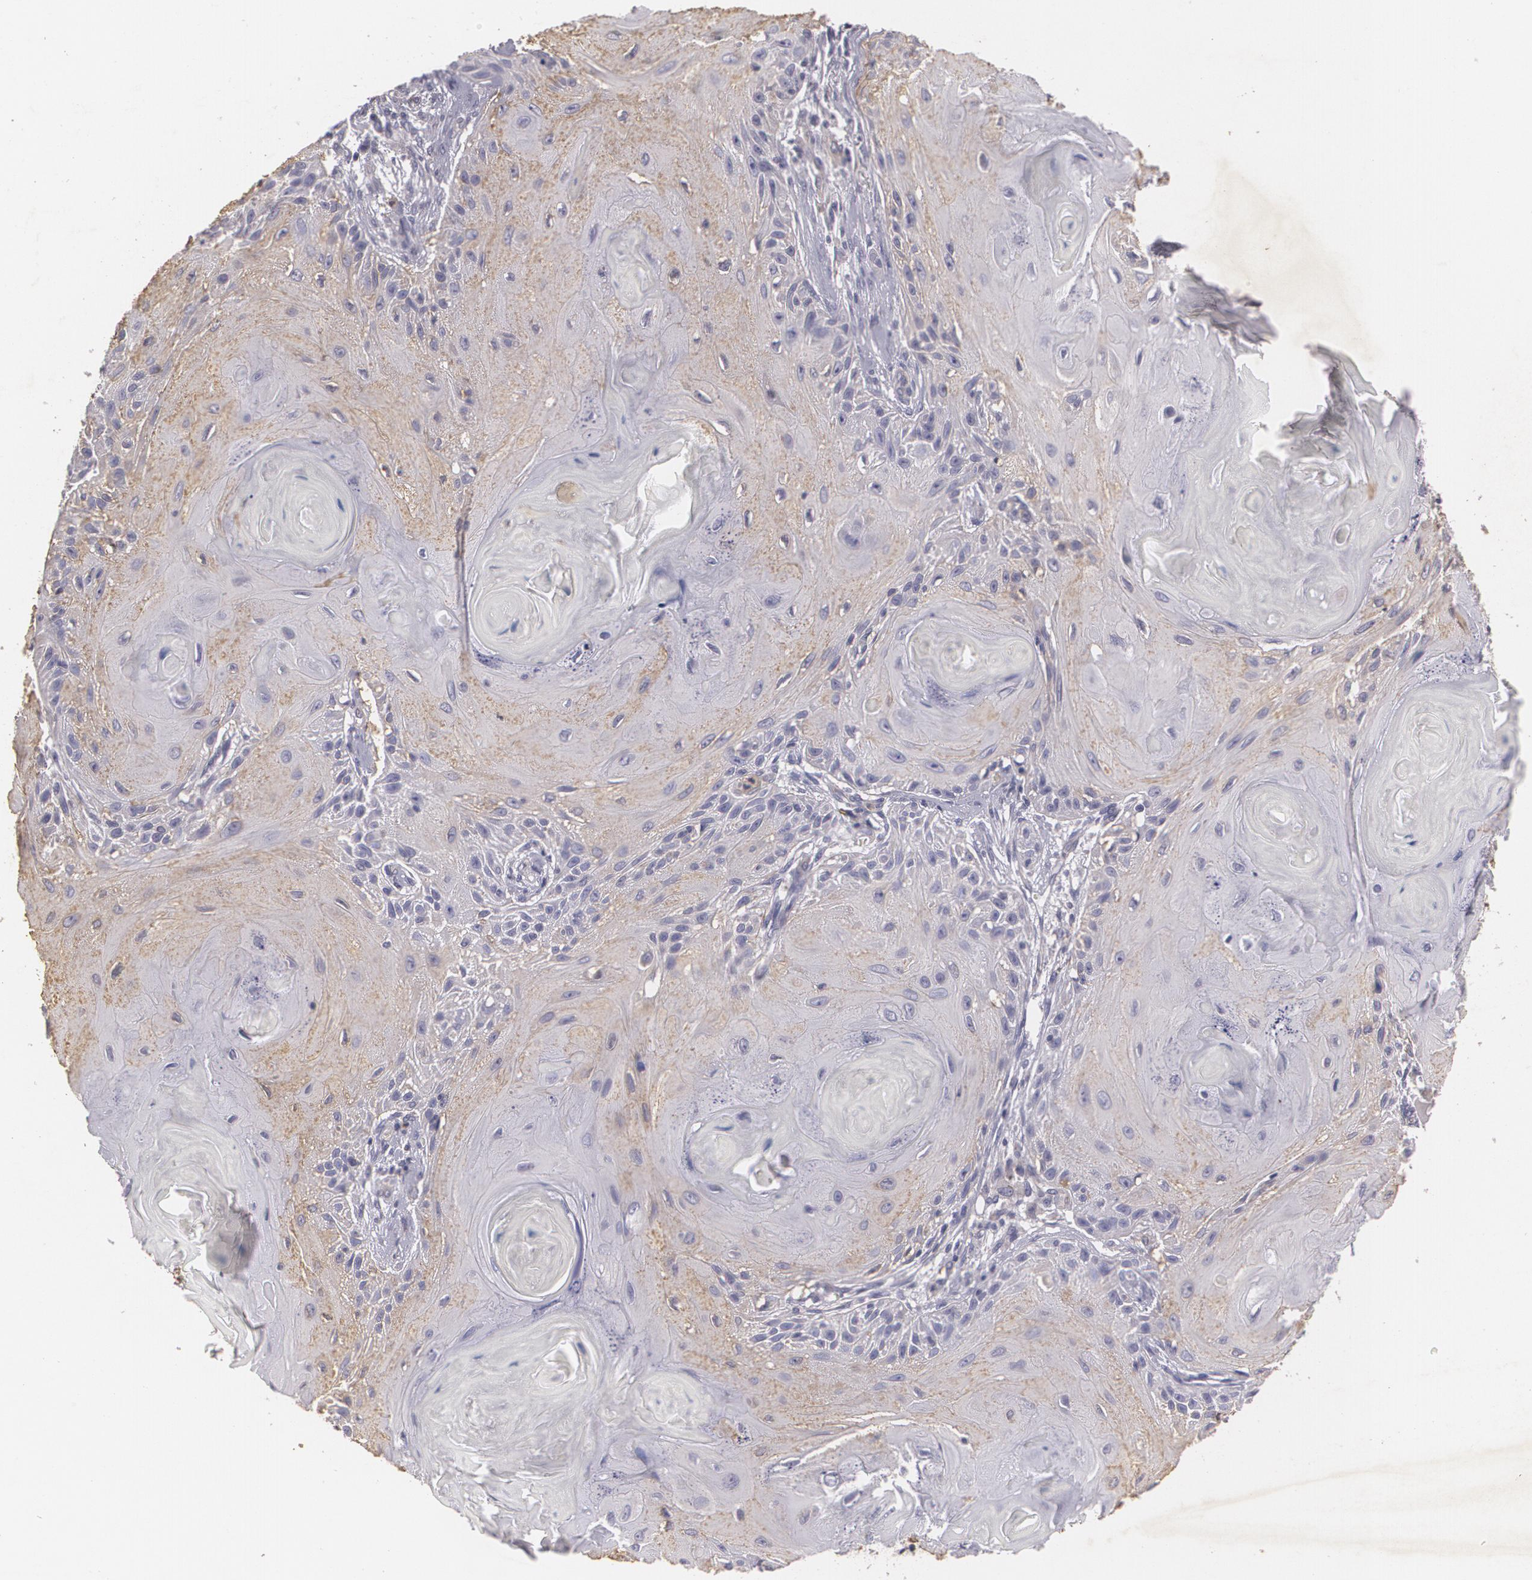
{"staining": {"intensity": "weak", "quantity": "25%-75%", "location": "cytoplasmic/membranous"}, "tissue": "skin cancer", "cell_type": "Tumor cells", "image_type": "cancer", "snomed": [{"axis": "morphology", "description": "Squamous cell carcinoma, NOS"}, {"axis": "topography", "description": "Skin"}], "caption": "Human skin cancer stained for a protein (brown) demonstrates weak cytoplasmic/membranous positive expression in about 25%-75% of tumor cells.", "gene": "KCNA4", "patient": {"sex": "female", "age": 88}}